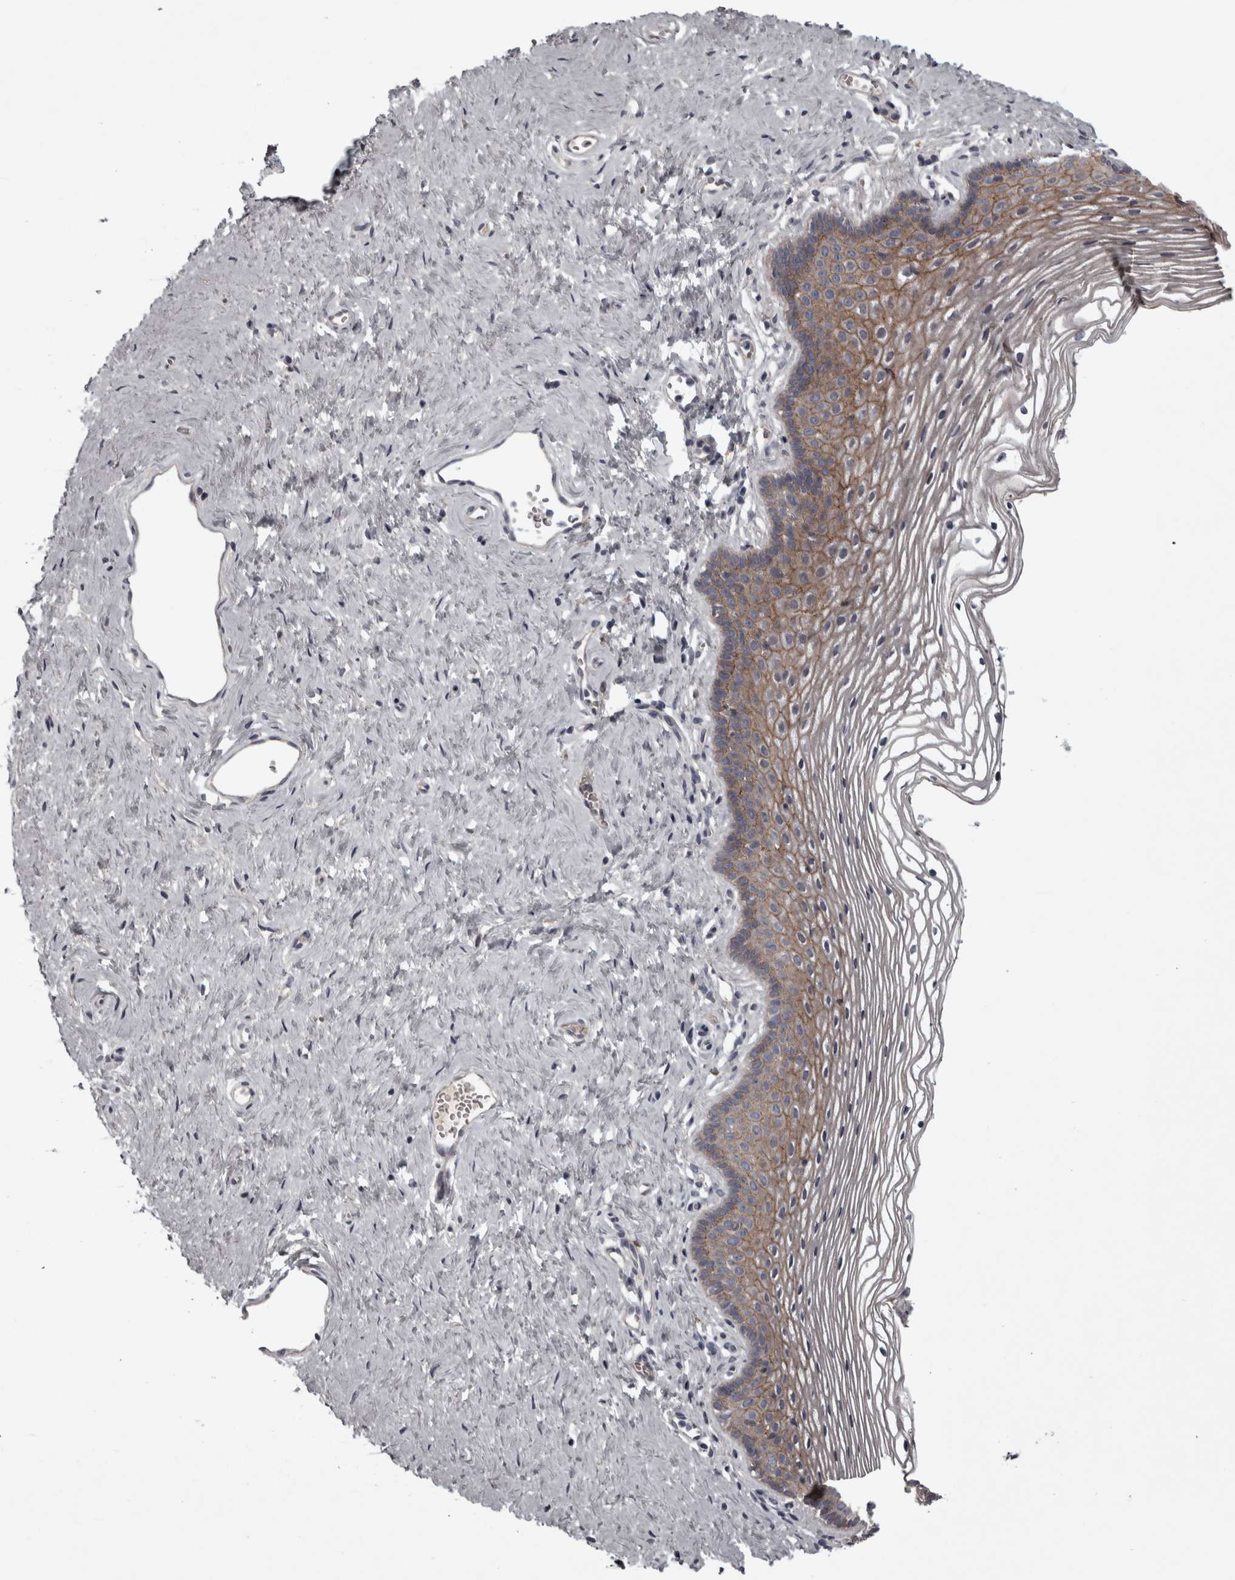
{"staining": {"intensity": "moderate", "quantity": "25%-75%", "location": "cytoplasmic/membranous"}, "tissue": "vagina", "cell_type": "Squamous epithelial cells", "image_type": "normal", "snomed": [{"axis": "morphology", "description": "Normal tissue, NOS"}, {"axis": "topography", "description": "Vagina"}], "caption": "Immunohistochemistry (IHC) image of benign human vagina stained for a protein (brown), which demonstrates medium levels of moderate cytoplasmic/membranous positivity in approximately 25%-75% of squamous epithelial cells.", "gene": "PCDH17", "patient": {"sex": "female", "age": 32}}